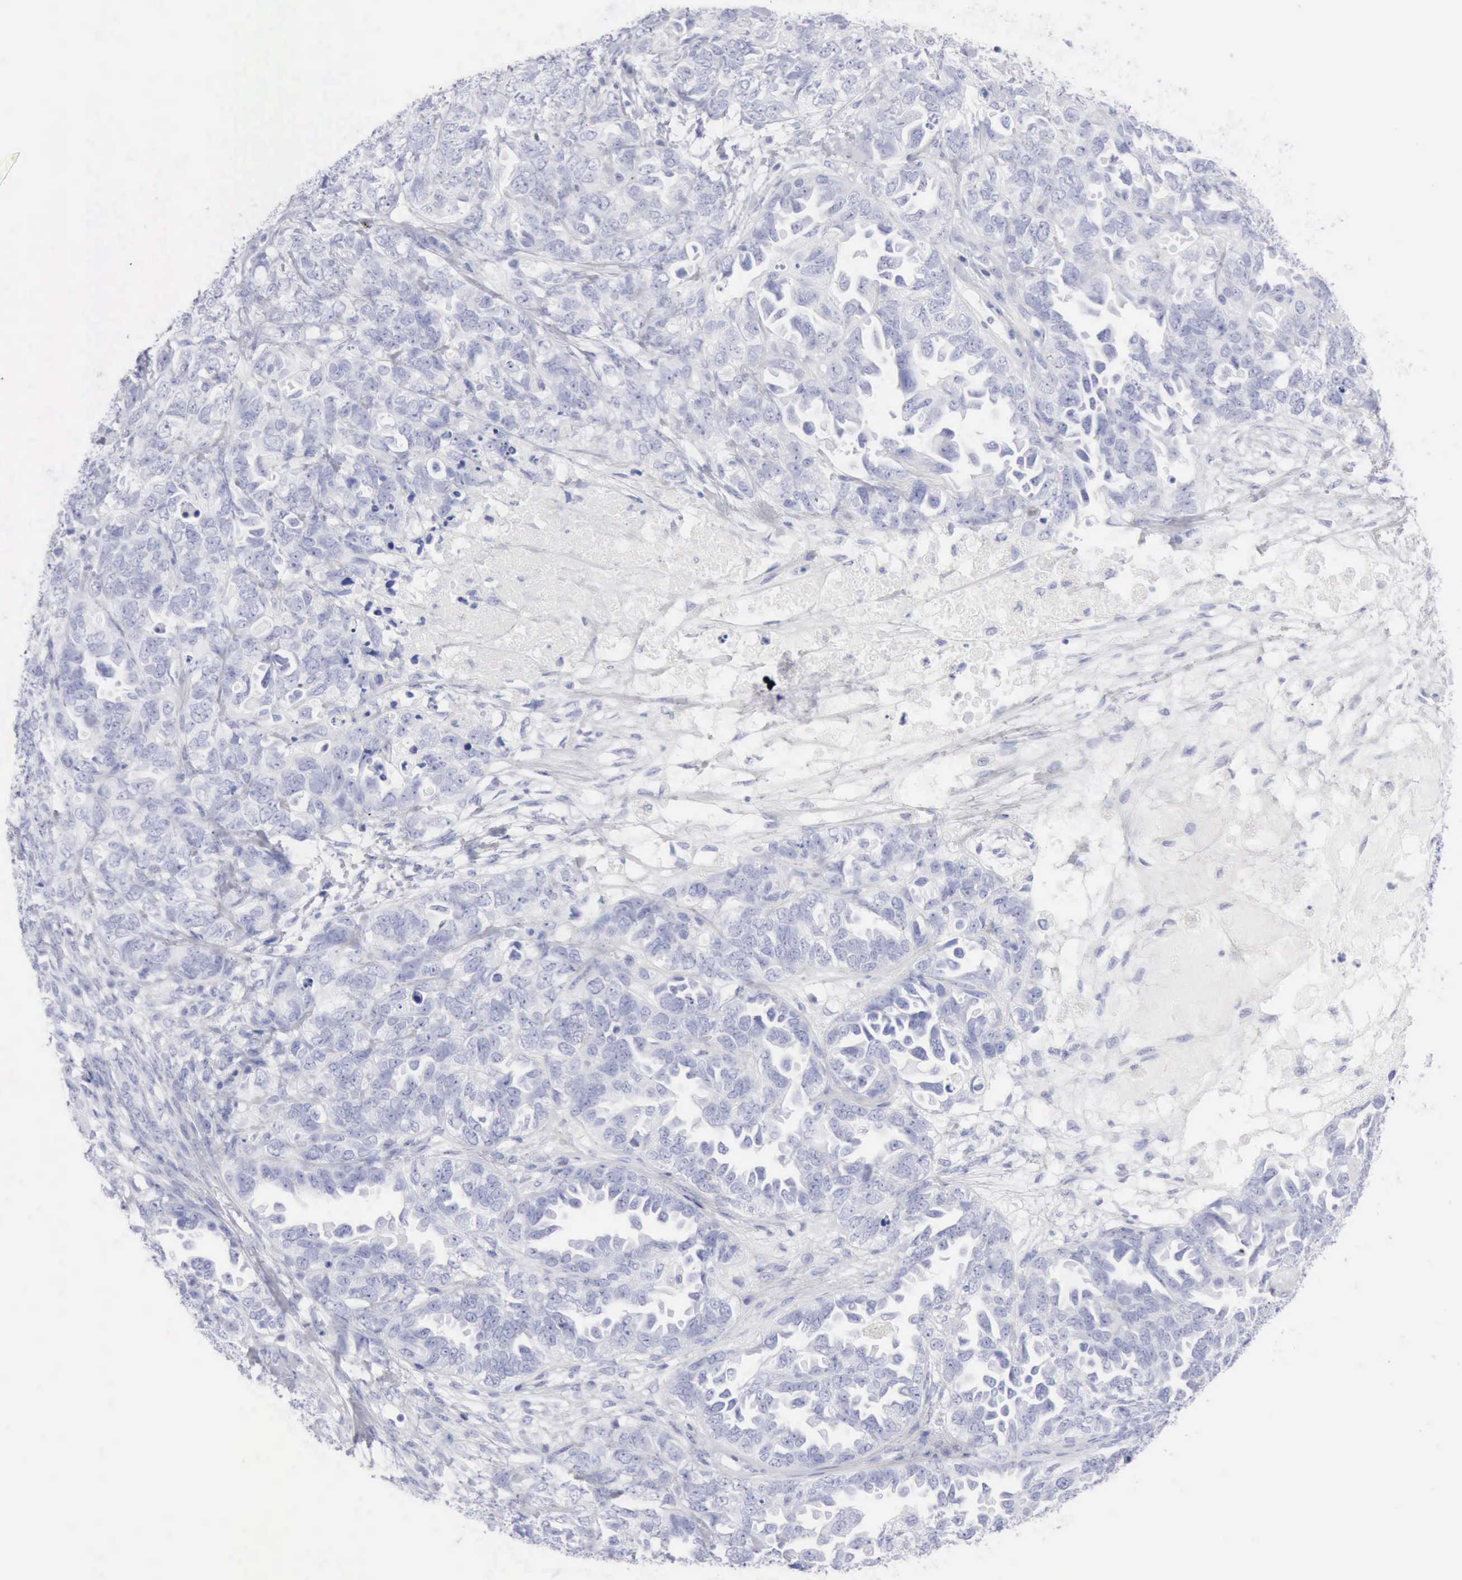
{"staining": {"intensity": "negative", "quantity": "none", "location": "none"}, "tissue": "ovarian cancer", "cell_type": "Tumor cells", "image_type": "cancer", "snomed": [{"axis": "morphology", "description": "Cystadenocarcinoma, serous, NOS"}, {"axis": "topography", "description": "Ovary"}], "caption": "Immunohistochemistry photomicrograph of human ovarian cancer (serous cystadenocarcinoma) stained for a protein (brown), which reveals no positivity in tumor cells.", "gene": "KRT10", "patient": {"sex": "female", "age": 82}}